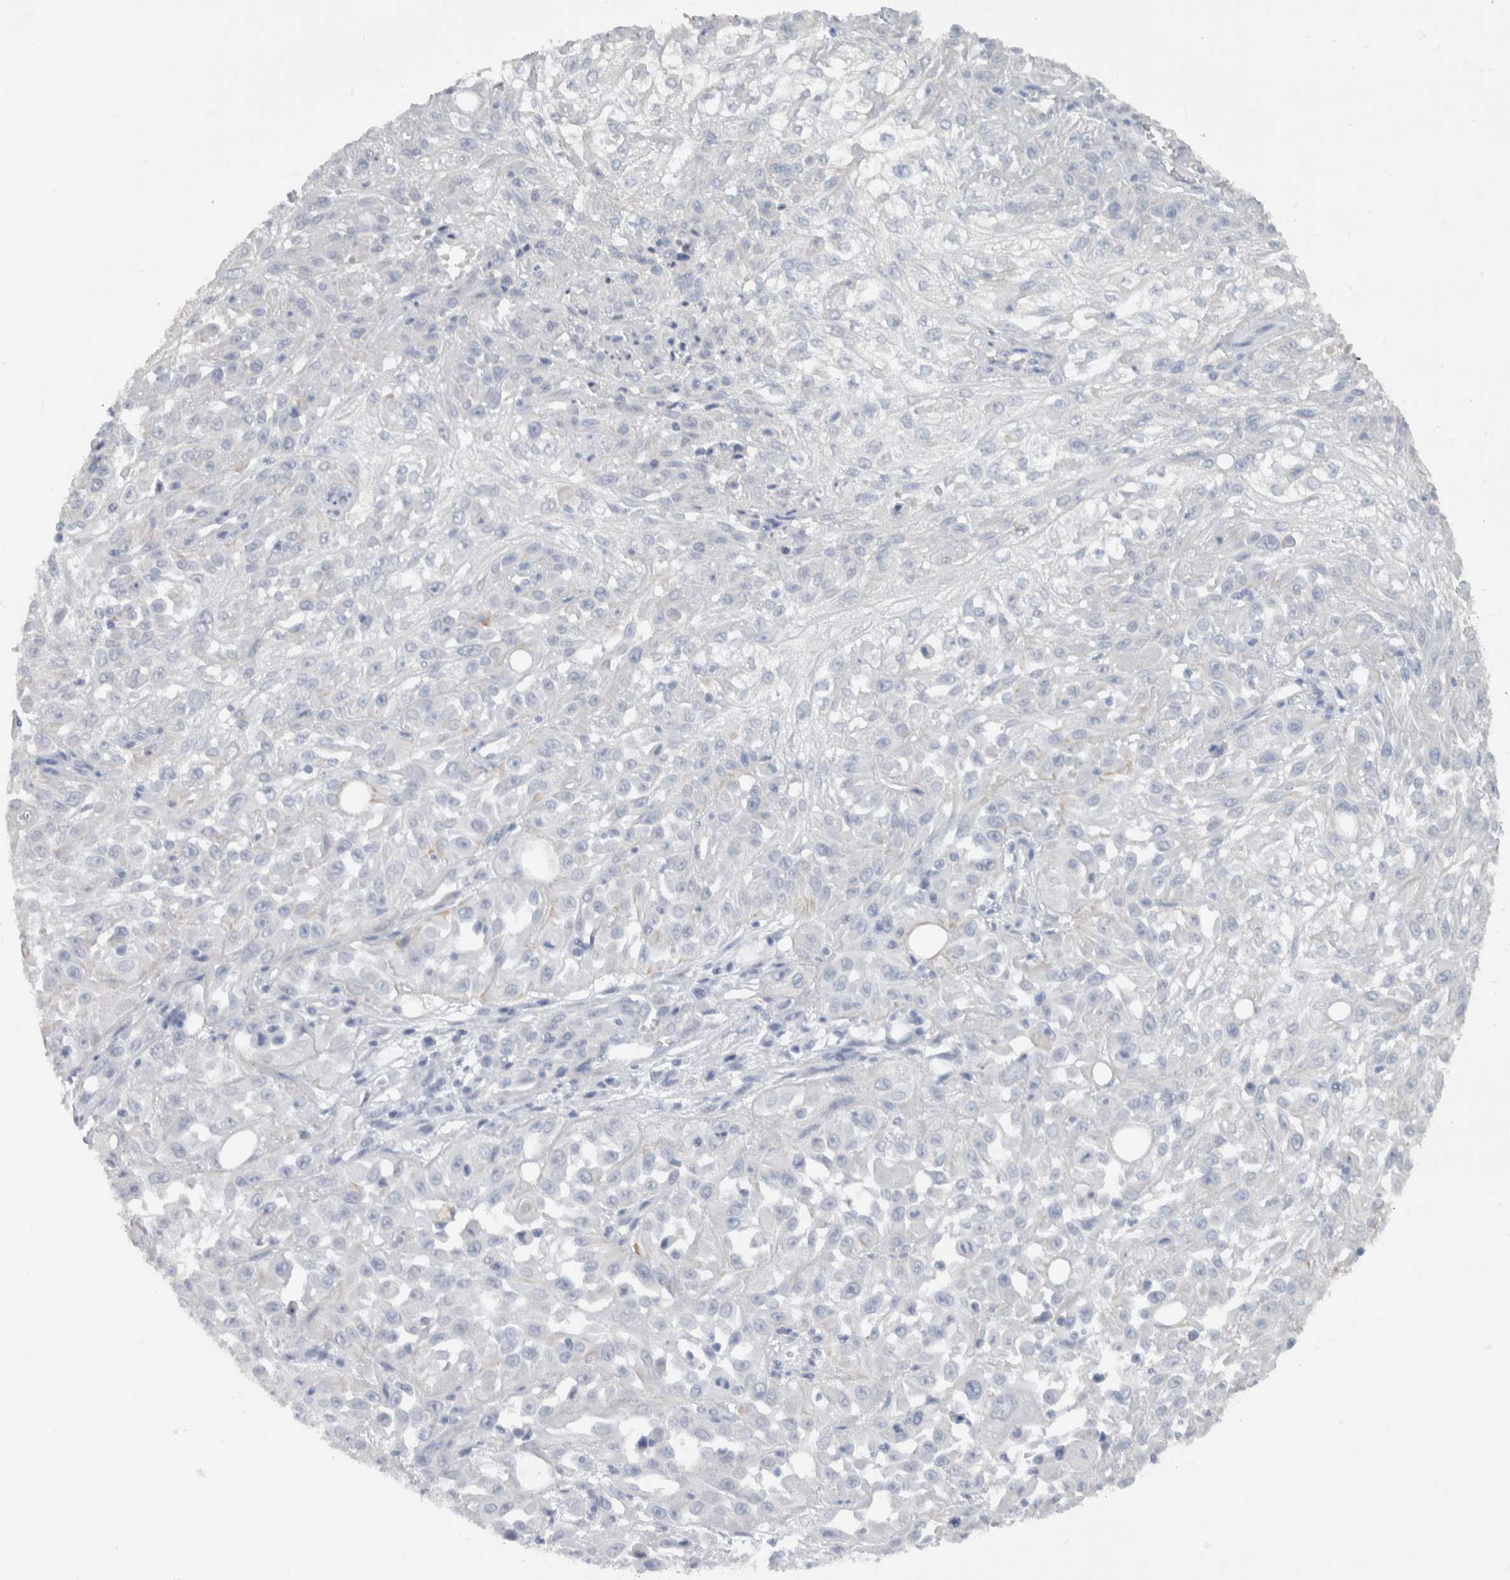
{"staining": {"intensity": "negative", "quantity": "none", "location": "none"}, "tissue": "skin cancer", "cell_type": "Tumor cells", "image_type": "cancer", "snomed": [{"axis": "morphology", "description": "Squamous cell carcinoma, NOS"}, {"axis": "morphology", "description": "Squamous cell carcinoma, metastatic, NOS"}, {"axis": "topography", "description": "Skin"}, {"axis": "topography", "description": "Lymph node"}], "caption": "Immunohistochemical staining of metastatic squamous cell carcinoma (skin) reveals no significant staining in tumor cells.", "gene": "NEFM", "patient": {"sex": "male", "age": 75}}